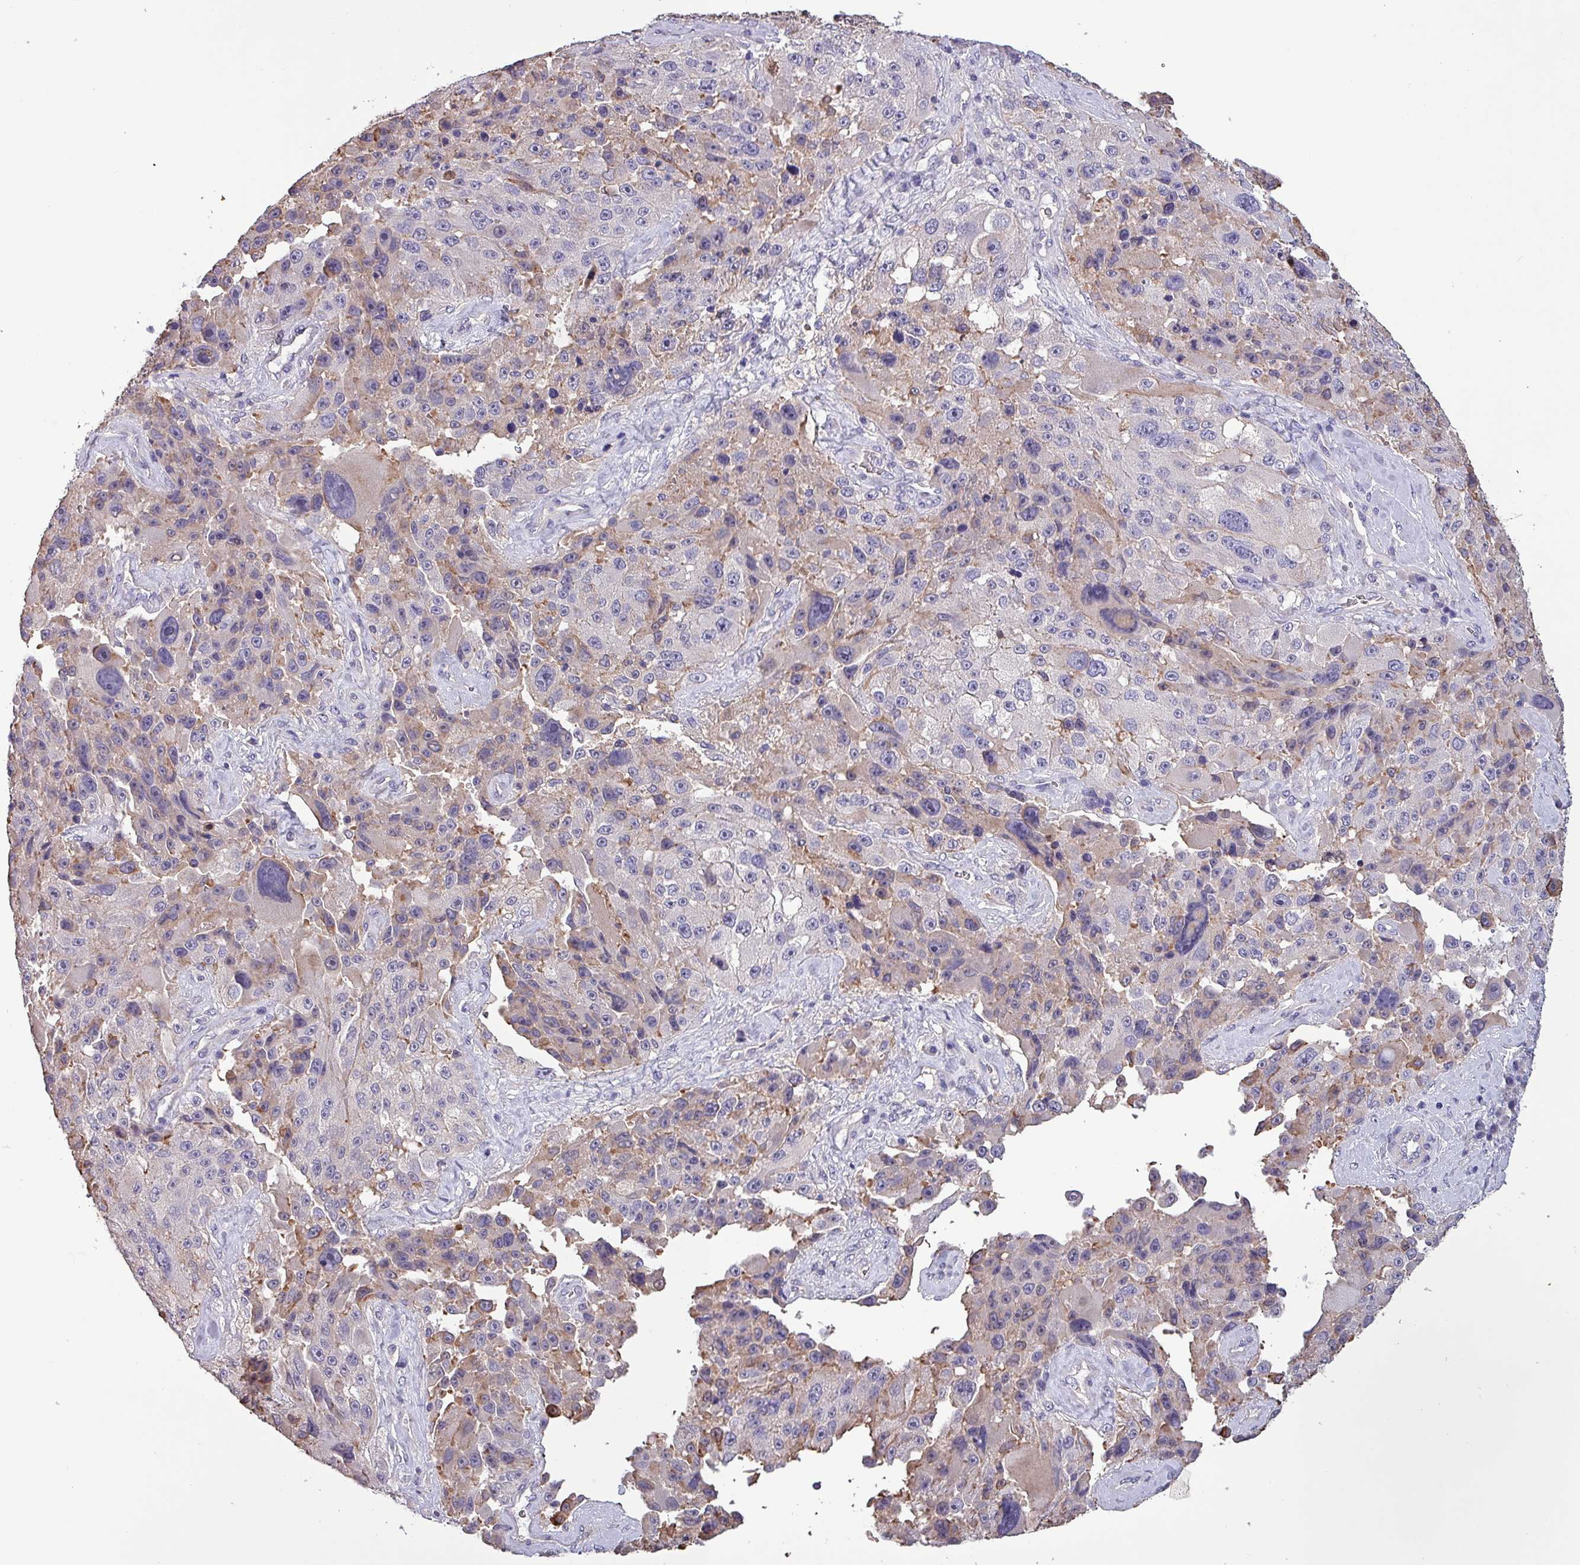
{"staining": {"intensity": "weak", "quantity": "<25%", "location": "cytoplasmic/membranous"}, "tissue": "melanoma", "cell_type": "Tumor cells", "image_type": "cancer", "snomed": [{"axis": "morphology", "description": "Malignant melanoma, Metastatic site"}, {"axis": "topography", "description": "Lymph node"}], "caption": "A photomicrograph of human malignant melanoma (metastatic site) is negative for staining in tumor cells.", "gene": "HTRA4", "patient": {"sex": "male", "age": 62}}